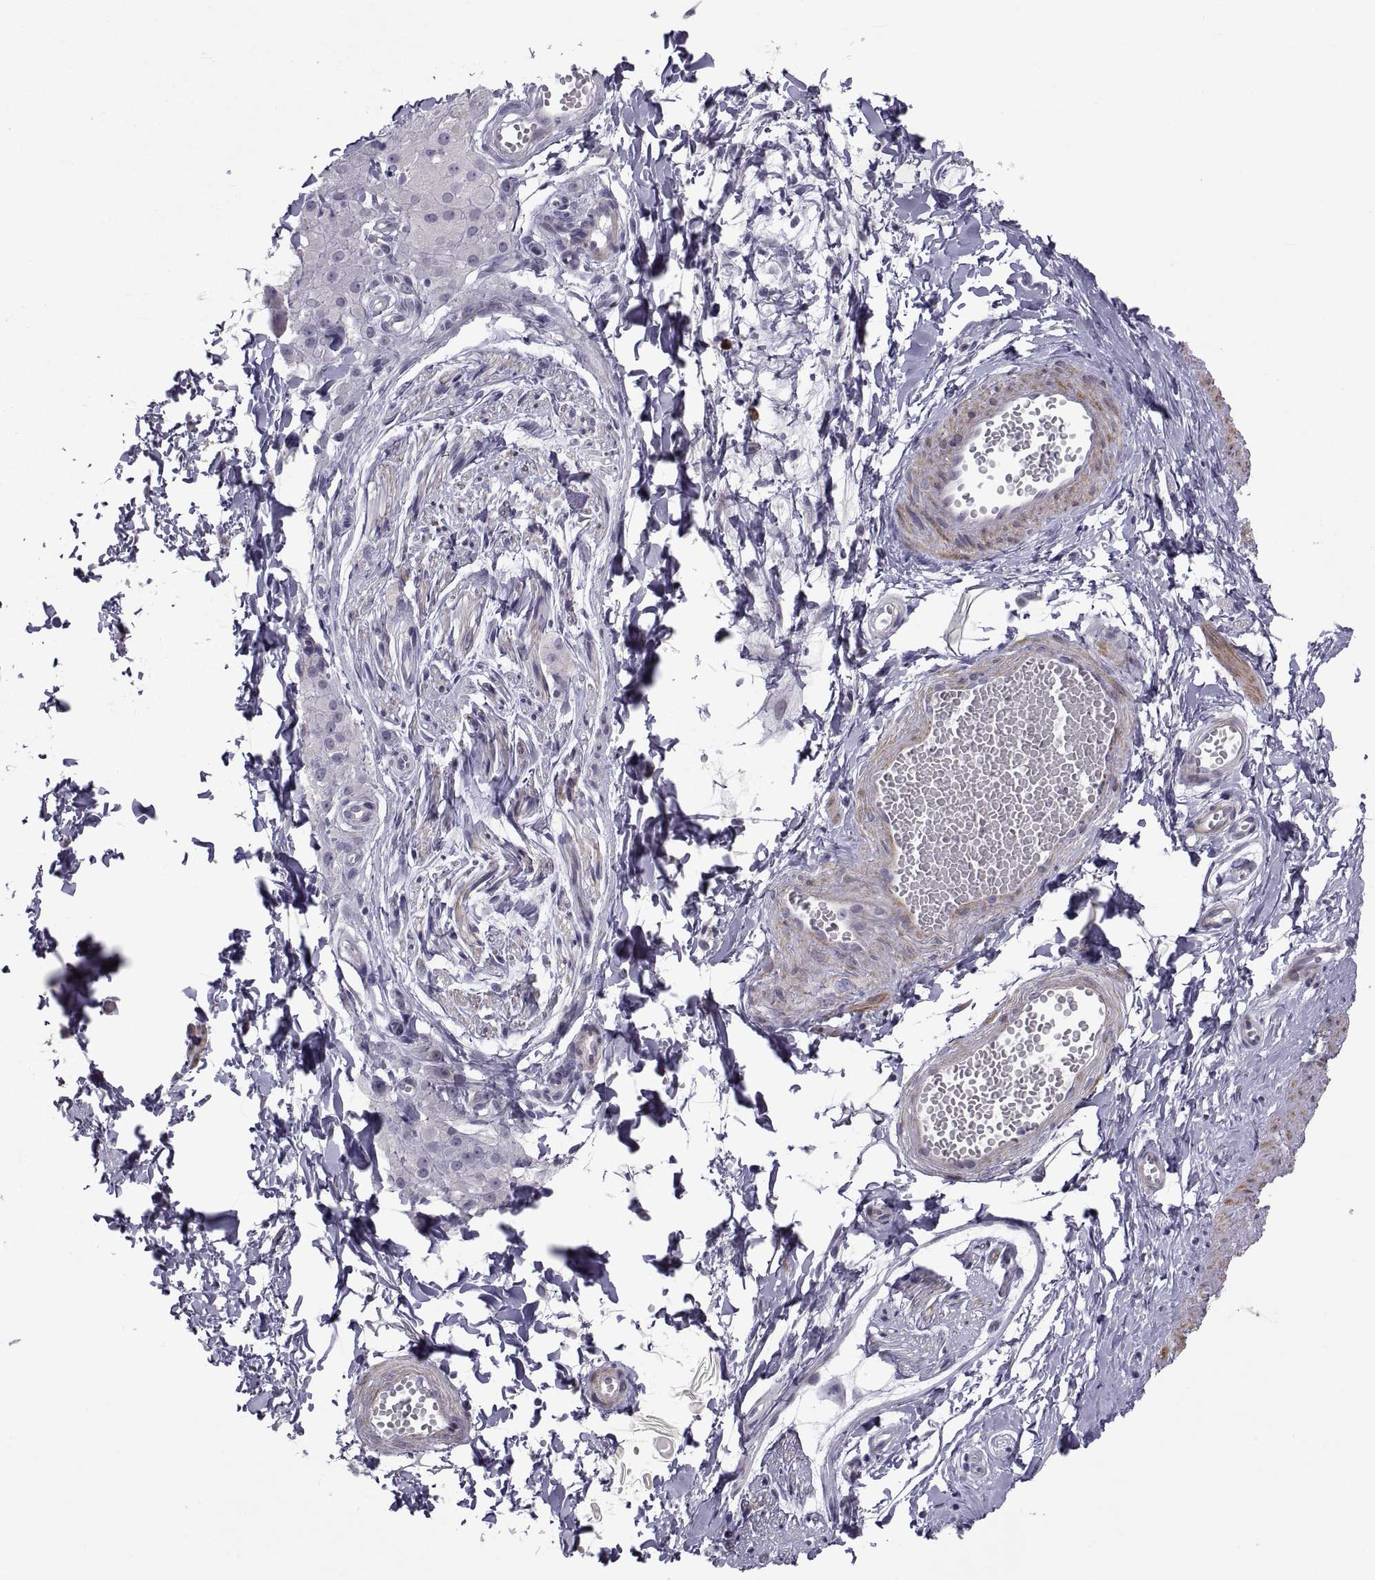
{"staining": {"intensity": "negative", "quantity": "none", "location": "none"}, "tissue": "adipose tissue", "cell_type": "Adipocytes", "image_type": "normal", "snomed": [{"axis": "morphology", "description": "Normal tissue, NOS"}, {"axis": "topography", "description": "Smooth muscle"}, {"axis": "topography", "description": "Peripheral nerve tissue"}], "caption": "High magnification brightfield microscopy of benign adipose tissue stained with DAB (brown) and counterstained with hematoxylin (blue): adipocytes show no significant expression. (DAB immunohistochemistry (IHC), high magnification).", "gene": "TMEM158", "patient": {"sex": "male", "age": 22}}